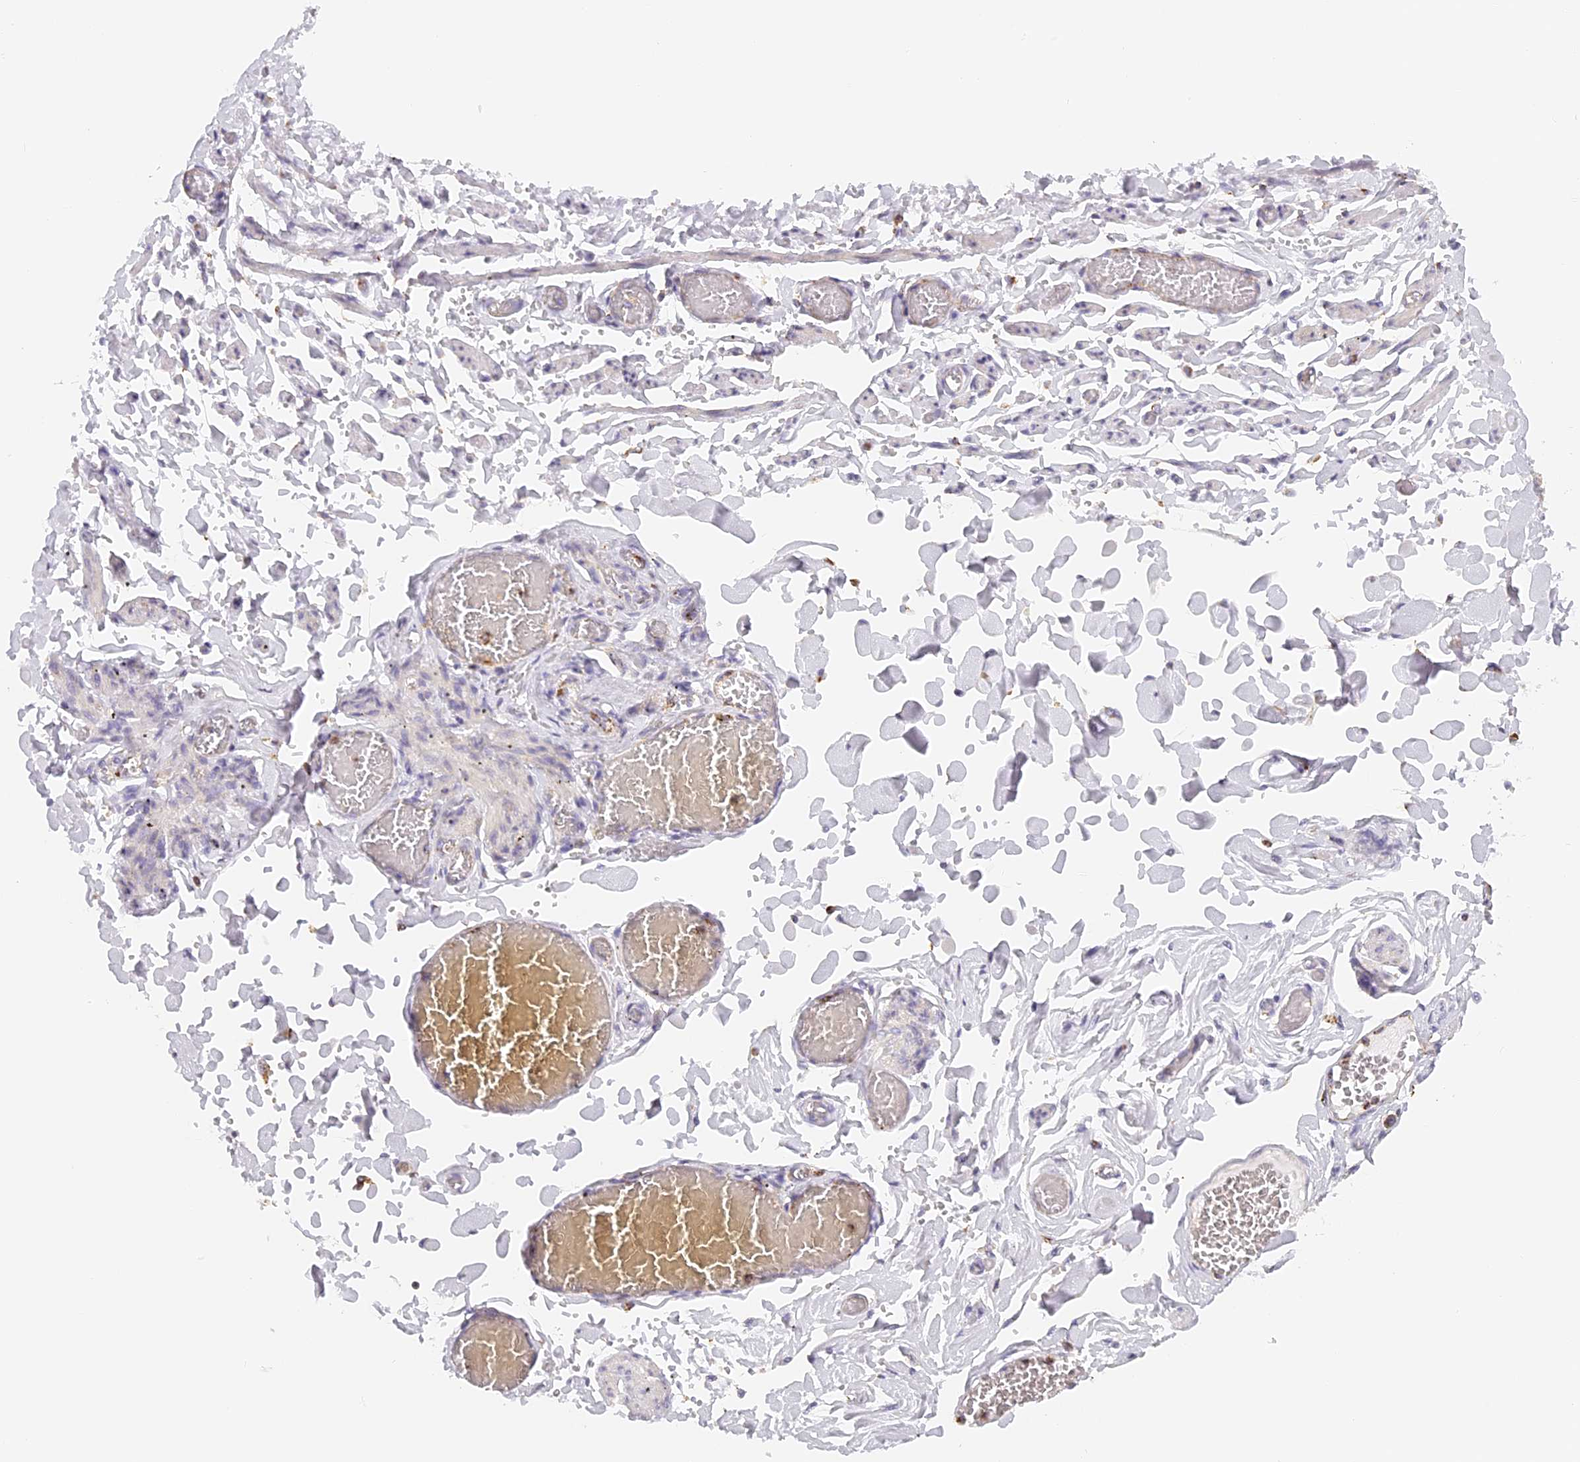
{"staining": {"intensity": "negative", "quantity": "none", "location": "none"}, "tissue": "adipose tissue", "cell_type": "Adipocytes", "image_type": "normal", "snomed": [{"axis": "morphology", "description": "Normal tissue, NOS"}, {"axis": "topography", "description": "Vascular tissue"}, {"axis": "topography", "description": "Fallopian tube"}, {"axis": "topography", "description": "Ovary"}], "caption": "A photomicrograph of human adipose tissue is negative for staining in adipocytes. (DAB immunohistochemistry visualized using brightfield microscopy, high magnification).", "gene": "LAMP2", "patient": {"sex": "female", "age": 67}}